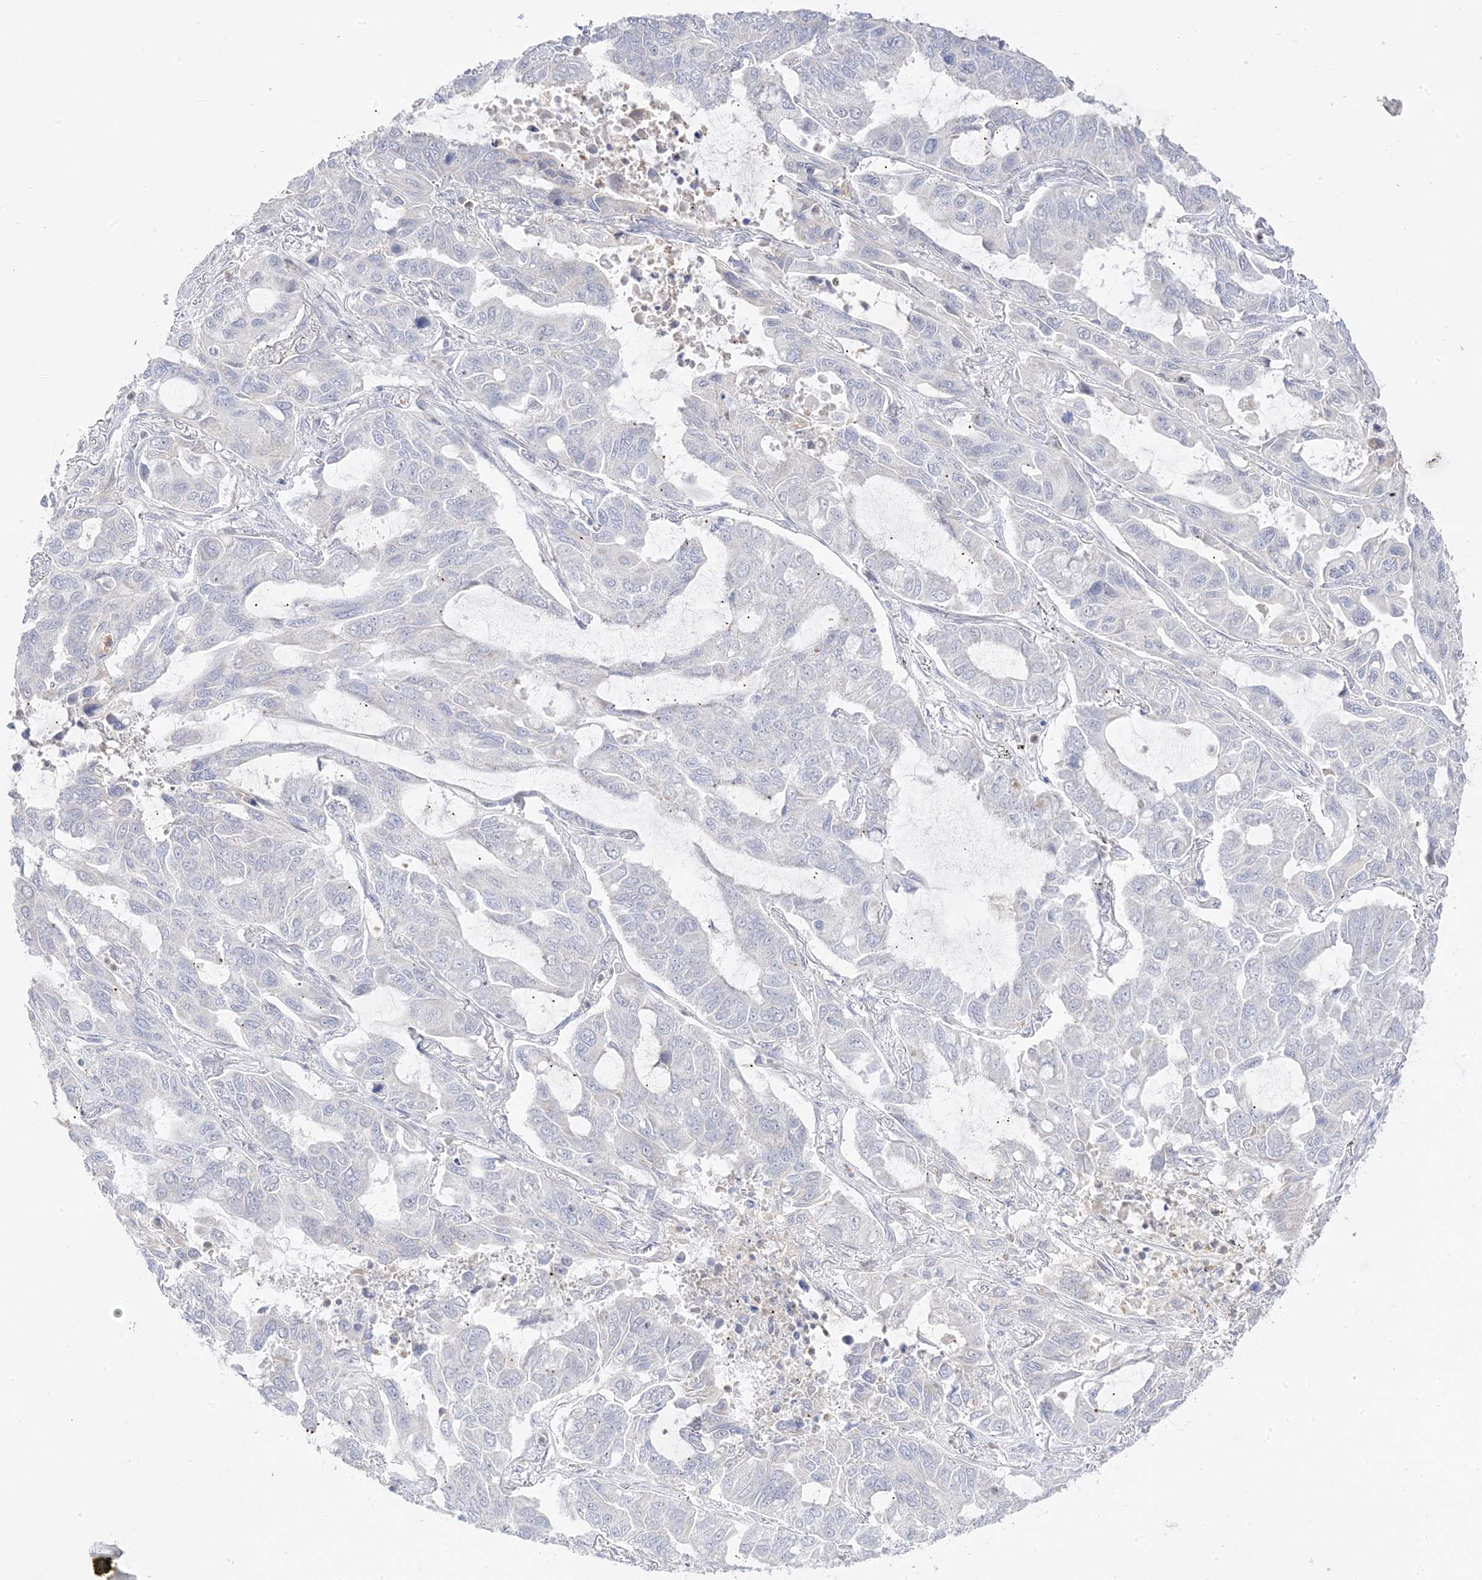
{"staining": {"intensity": "negative", "quantity": "none", "location": "none"}, "tissue": "lung cancer", "cell_type": "Tumor cells", "image_type": "cancer", "snomed": [{"axis": "morphology", "description": "Adenocarcinoma, NOS"}, {"axis": "topography", "description": "Lung"}], "caption": "Tumor cells show no significant protein expression in lung cancer (adenocarcinoma). Brightfield microscopy of IHC stained with DAB (3,3'-diaminobenzidine) (brown) and hematoxylin (blue), captured at high magnification.", "gene": "TRANK1", "patient": {"sex": "male", "age": 64}}